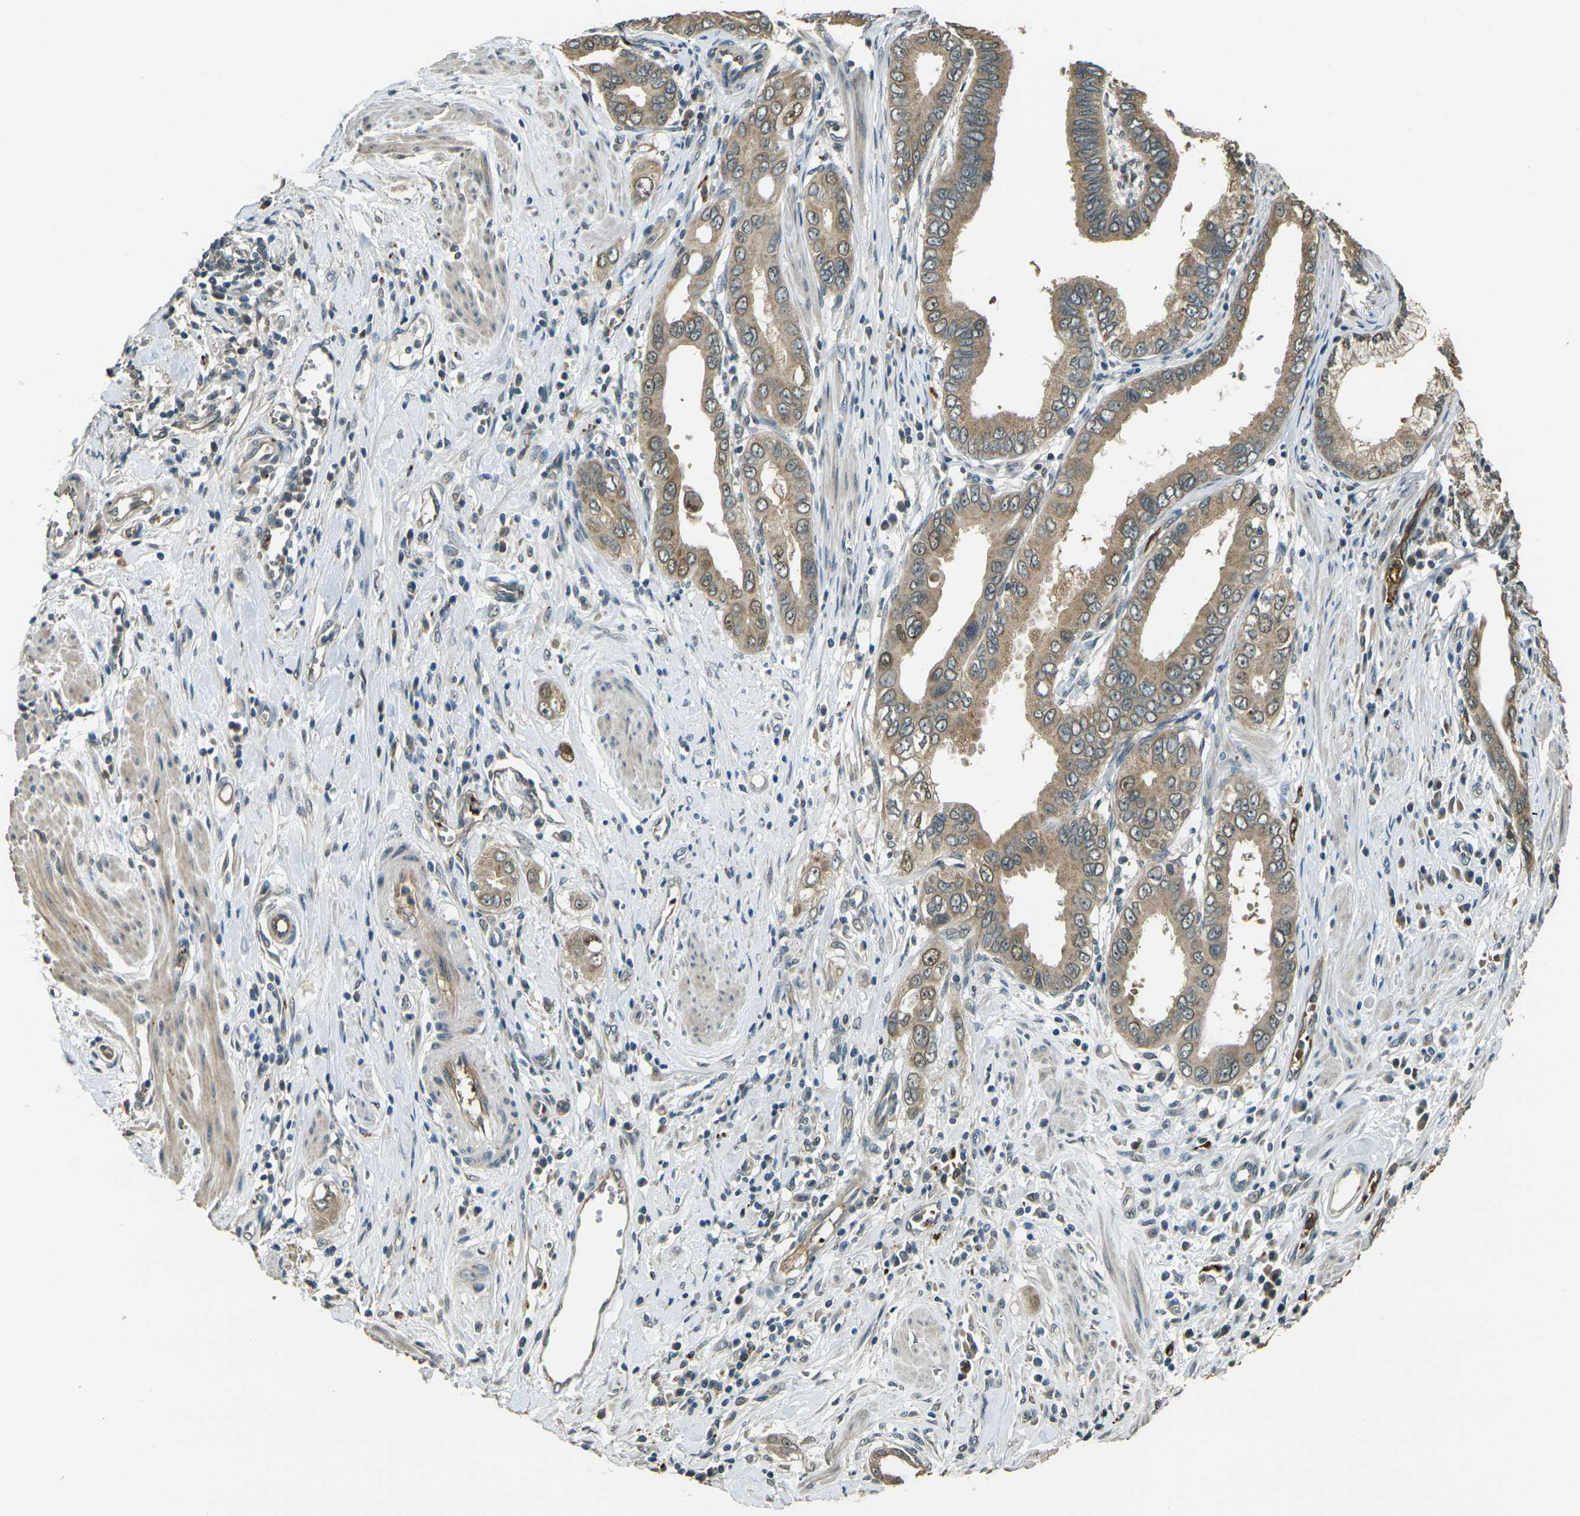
{"staining": {"intensity": "moderate", "quantity": ">75%", "location": "cytoplasmic/membranous"}, "tissue": "pancreatic cancer", "cell_type": "Tumor cells", "image_type": "cancer", "snomed": [{"axis": "morphology", "description": "Normal tissue, NOS"}, {"axis": "topography", "description": "Lymph node"}], "caption": "A high-resolution image shows immunohistochemistry (IHC) staining of pancreatic cancer, which shows moderate cytoplasmic/membranous expression in approximately >75% of tumor cells.", "gene": "TOR1A", "patient": {"sex": "male", "age": 50}}